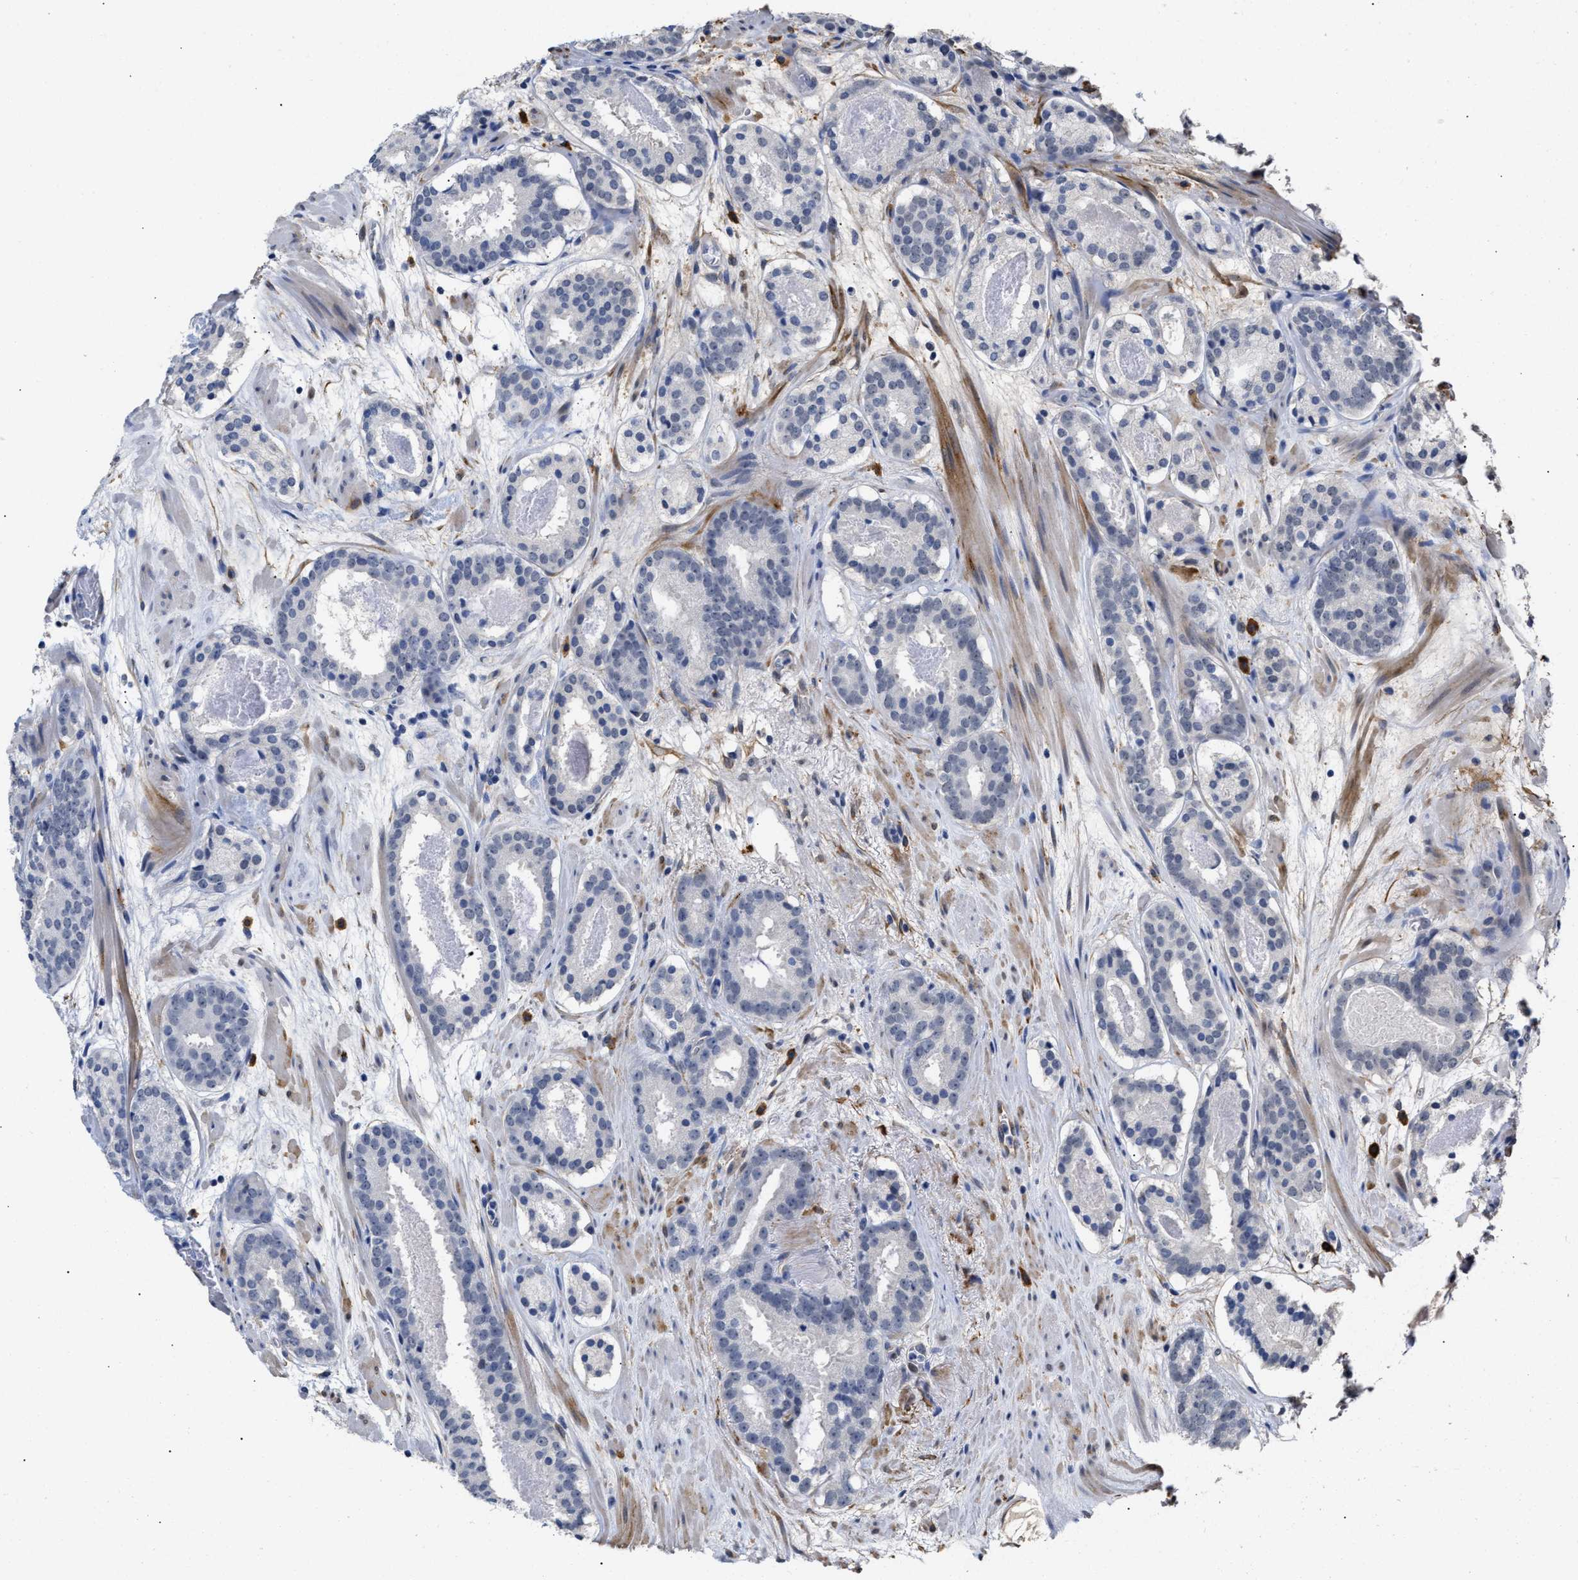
{"staining": {"intensity": "negative", "quantity": "none", "location": "none"}, "tissue": "prostate cancer", "cell_type": "Tumor cells", "image_type": "cancer", "snomed": [{"axis": "morphology", "description": "Adenocarcinoma, Low grade"}, {"axis": "topography", "description": "Prostate"}], "caption": "There is no significant staining in tumor cells of adenocarcinoma (low-grade) (prostate).", "gene": "AHNAK2", "patient": {"sex": "male", "age": 69}}